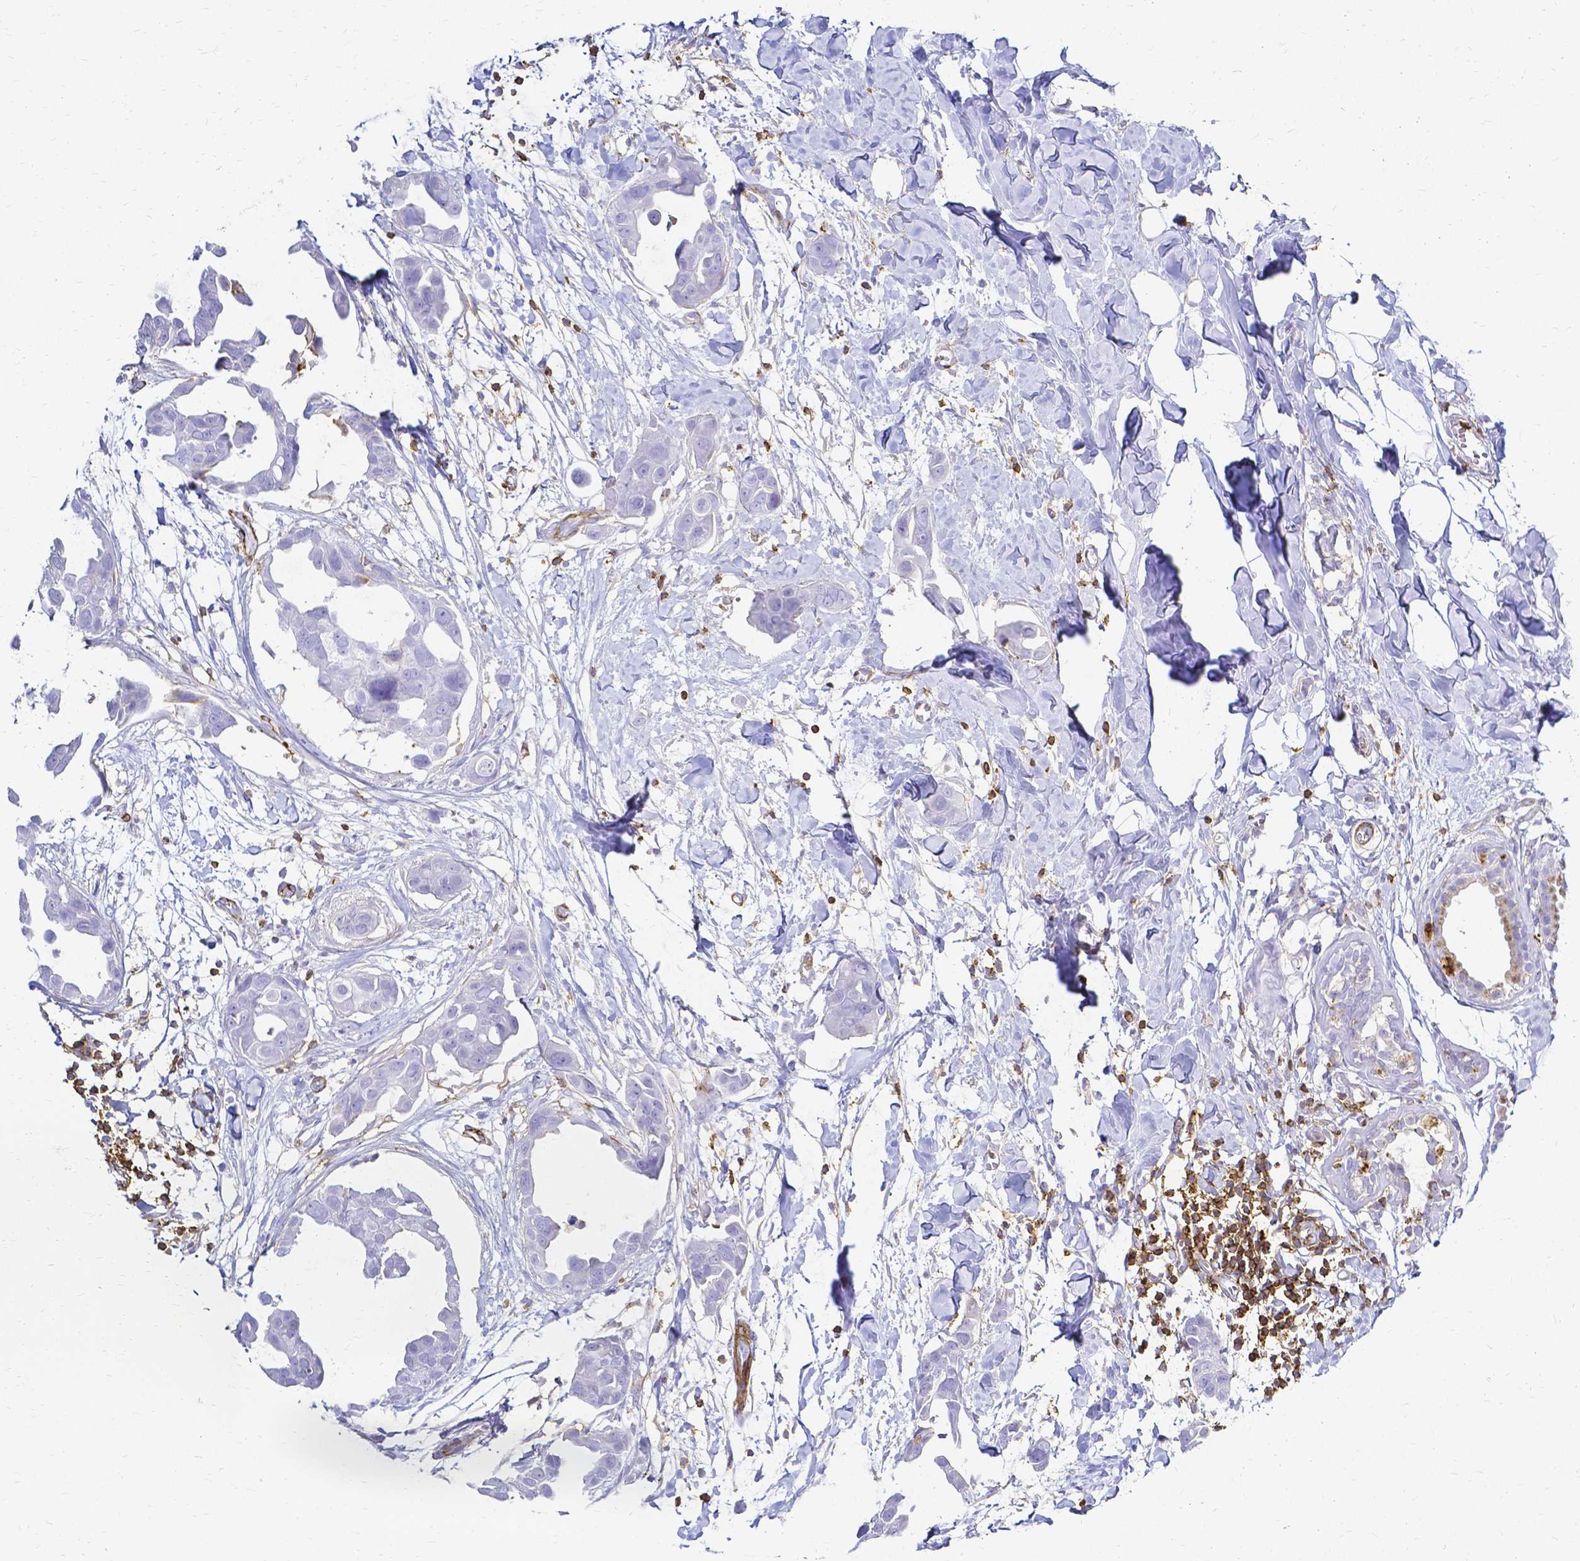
{"staining": {"intensity": "negative", "quantity": "none", "location": "none"}, "tissue": "breast cancer", "cell_type": "Tumor cells", "image_type": "cancer", "snomed": [{"axis": "morphology", "description": "Duct carcinoma"}, {"axis": "topography", "description": "Breast"}], "caption": "Tumor cells are negative for protein expression in human intraductal carcinoma (breast).", "gene": "HSPA12A", "patient": {"sex": "female", "age": 38}}